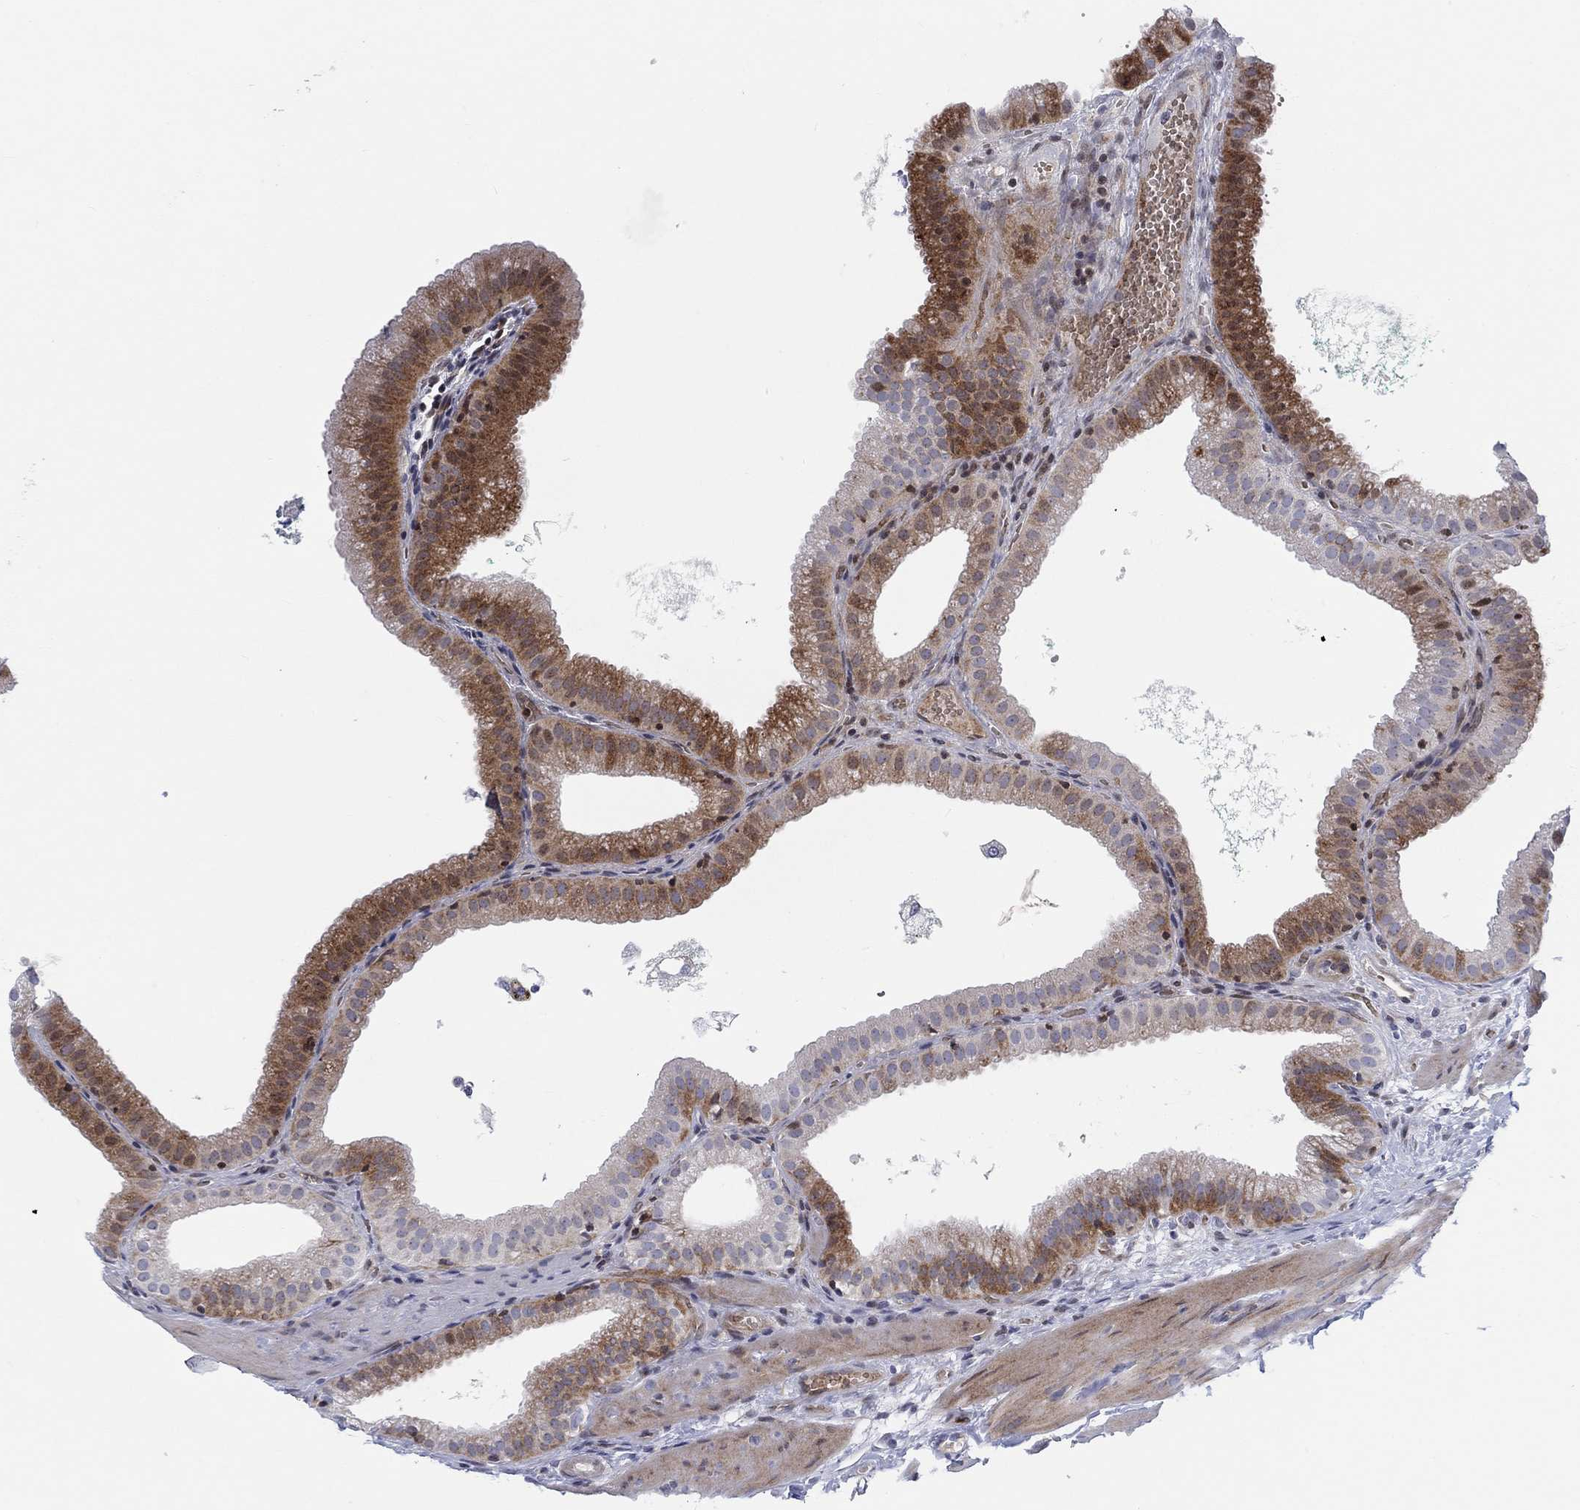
{"staining": {"intensity": "moderate", "quantity": "<25%", "location": "cytoplasmic/membranous"}, "tissue": "gallbladder", "cell_type": "Glandular cells", "image_type": "normal", "snomed": [{"axis": "morphology", "description": "Normal tissue, NOS"}, {"axis": "topography", "description": "Gallbladder"}], "caption": "Immunohistochemistry (IHC) micrograph of unremarkable human gallbladder stained for a protein (brown), which demonstrates low levels of moderate cytoplasmic/membranous staining in about <25% of glandular cells.", "gene": "ARHGAP36", "patient": {"sex": "male", "age": 67}}